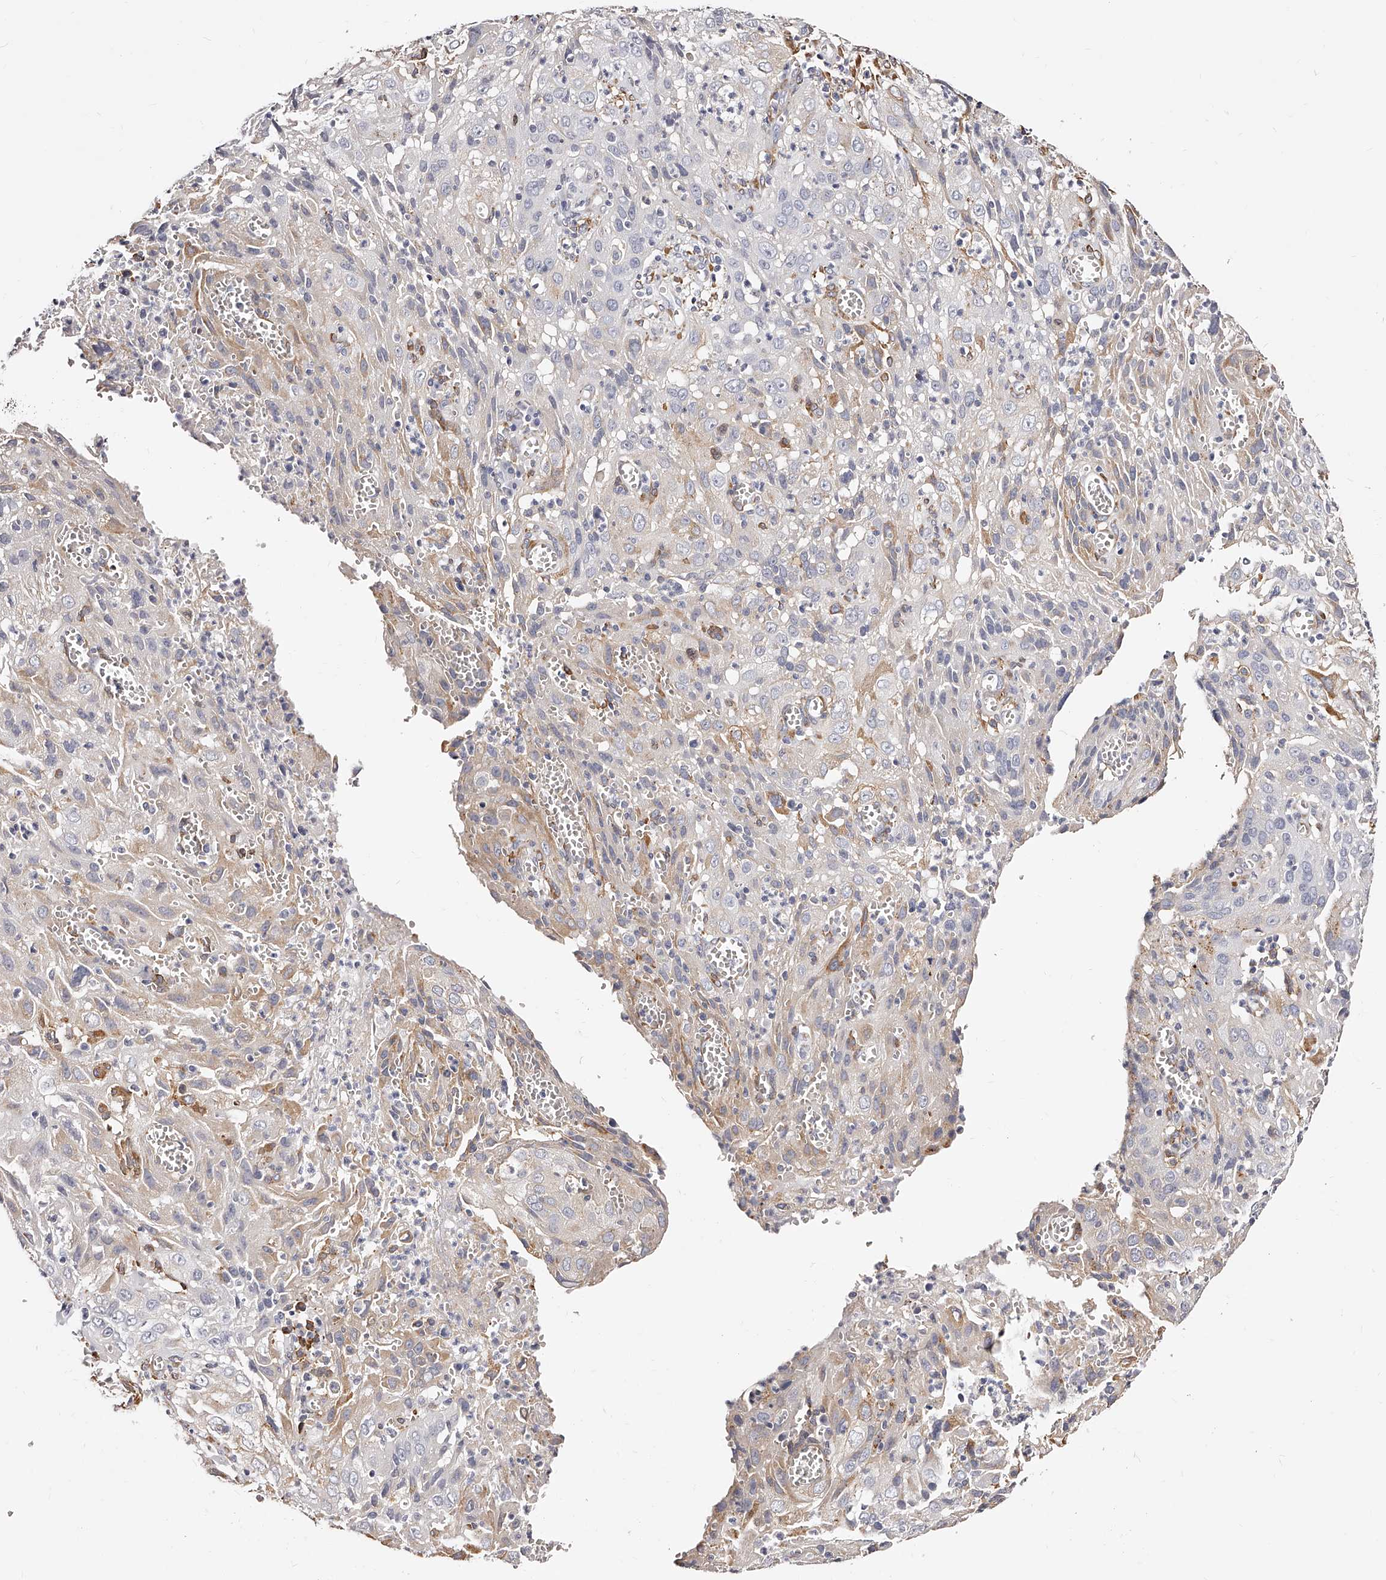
{"staining": {"intensity": "negative", "quantity": "none", "location": "none"}, "tissue": "cervical cancer", "cell_type": "Tumor cells", "image_type": "cancer", "snomed": [{"axis": "morphology", "description": "Squamous cell carcinoma, NOS"}, {"axis": "topography", "description": "Cervix"}], "caption": "An image of human squamous cell carcinoma (cervical) is negative for staining in tumor cells.", "gene": "CD82", "patient": {"sex": "female", "age": 32}}